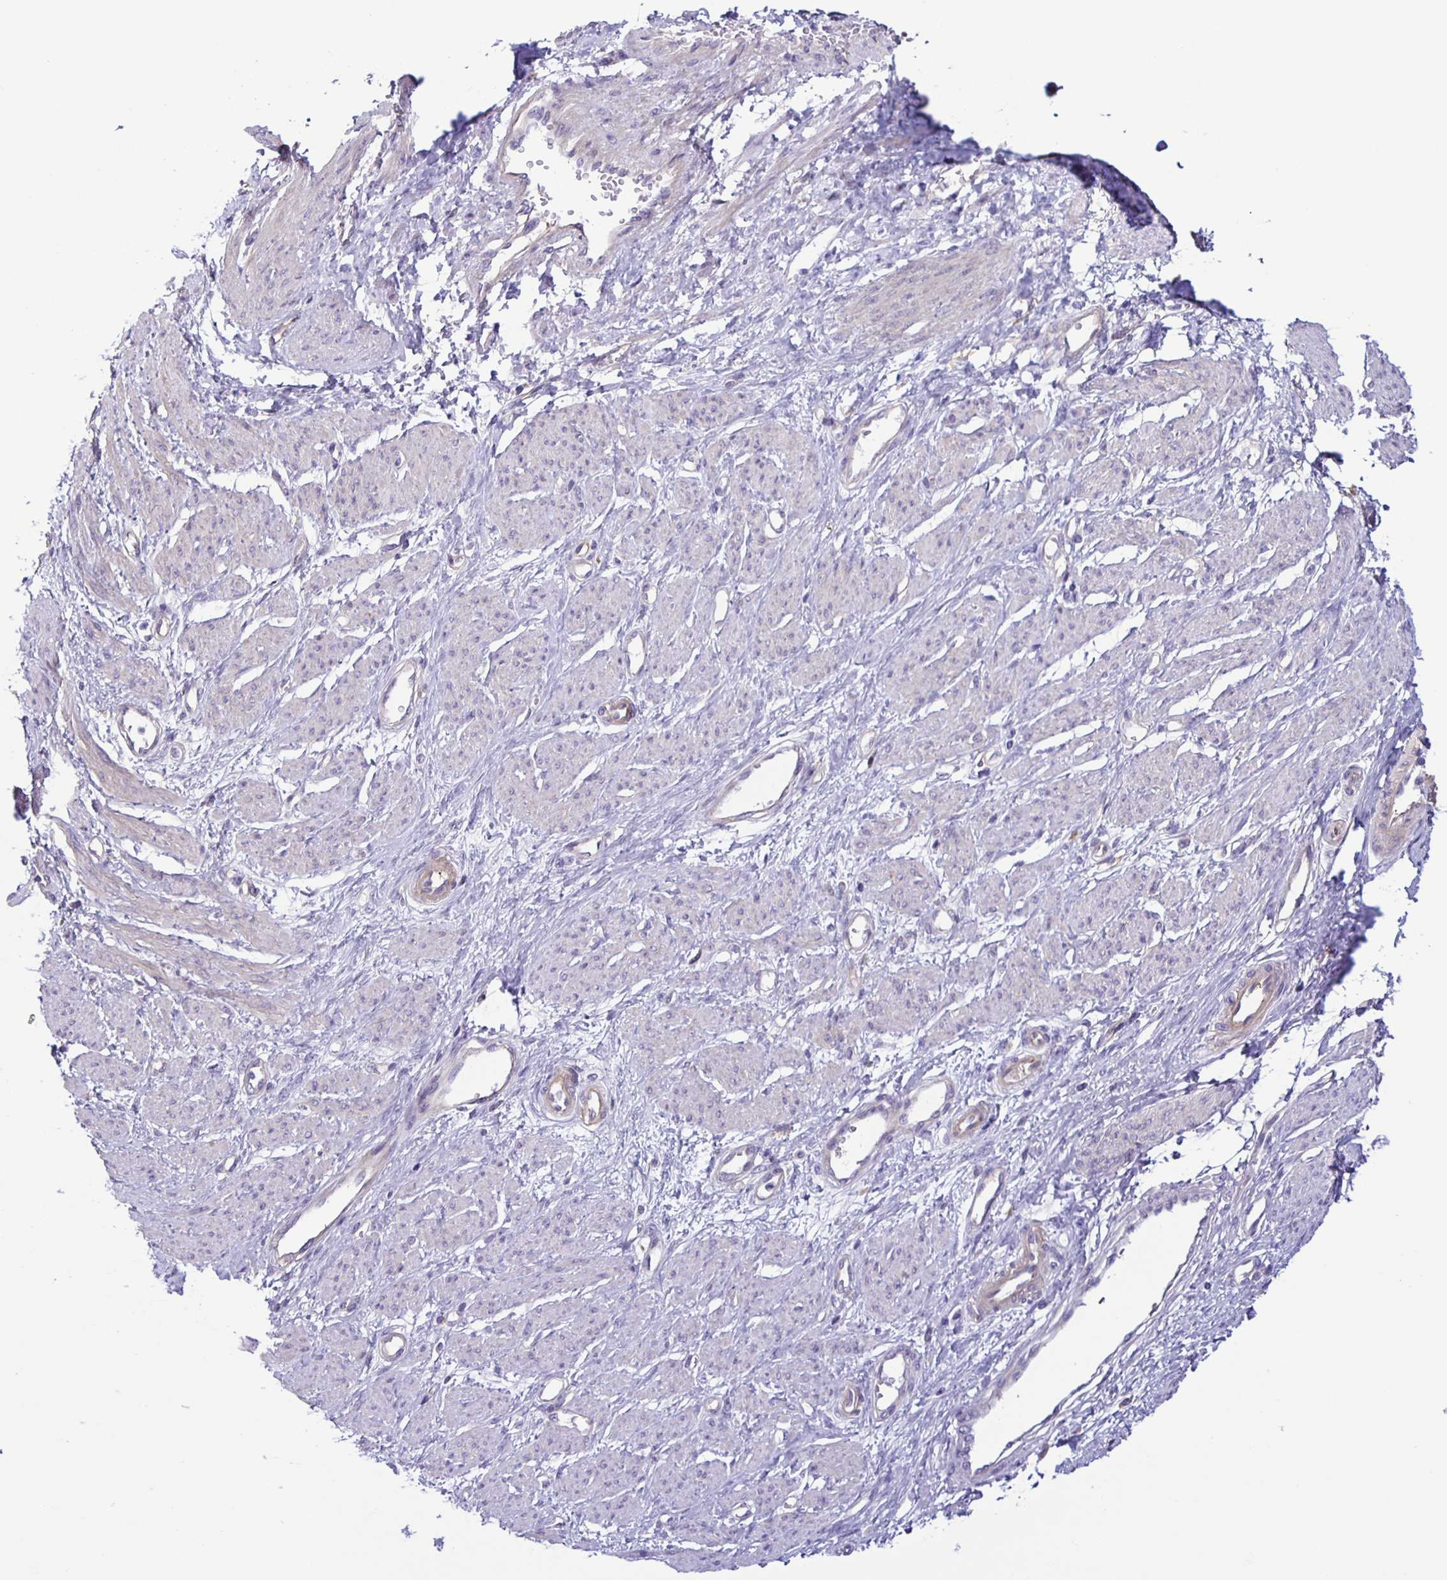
{"staining": {"intensity": "negative", "quantity": "none", "location": "none"}, "tissue": "smooth muscle", "cell_type": "Smooth muscle cells", "image_type": "normal", "snomed": [{"axis": "morphology", "description": "Normal tissue, NOS"}, {"axis": "topography", "description": "Smooth muscle"}, {"axis": "topography", "description": "Uterus"}], "caption": "DAB (3,3'-diaminobenzidine) immunohistochemical staining of benign human smooth muscle displays no significant positivity in smooth muscle cells. (DAB (3,3'-diaminobenzidine) IHC visualized using brightfield microscopy, high magnification).", "gene": "BOLL", "patient": {"sex": "female", "age": 39}}